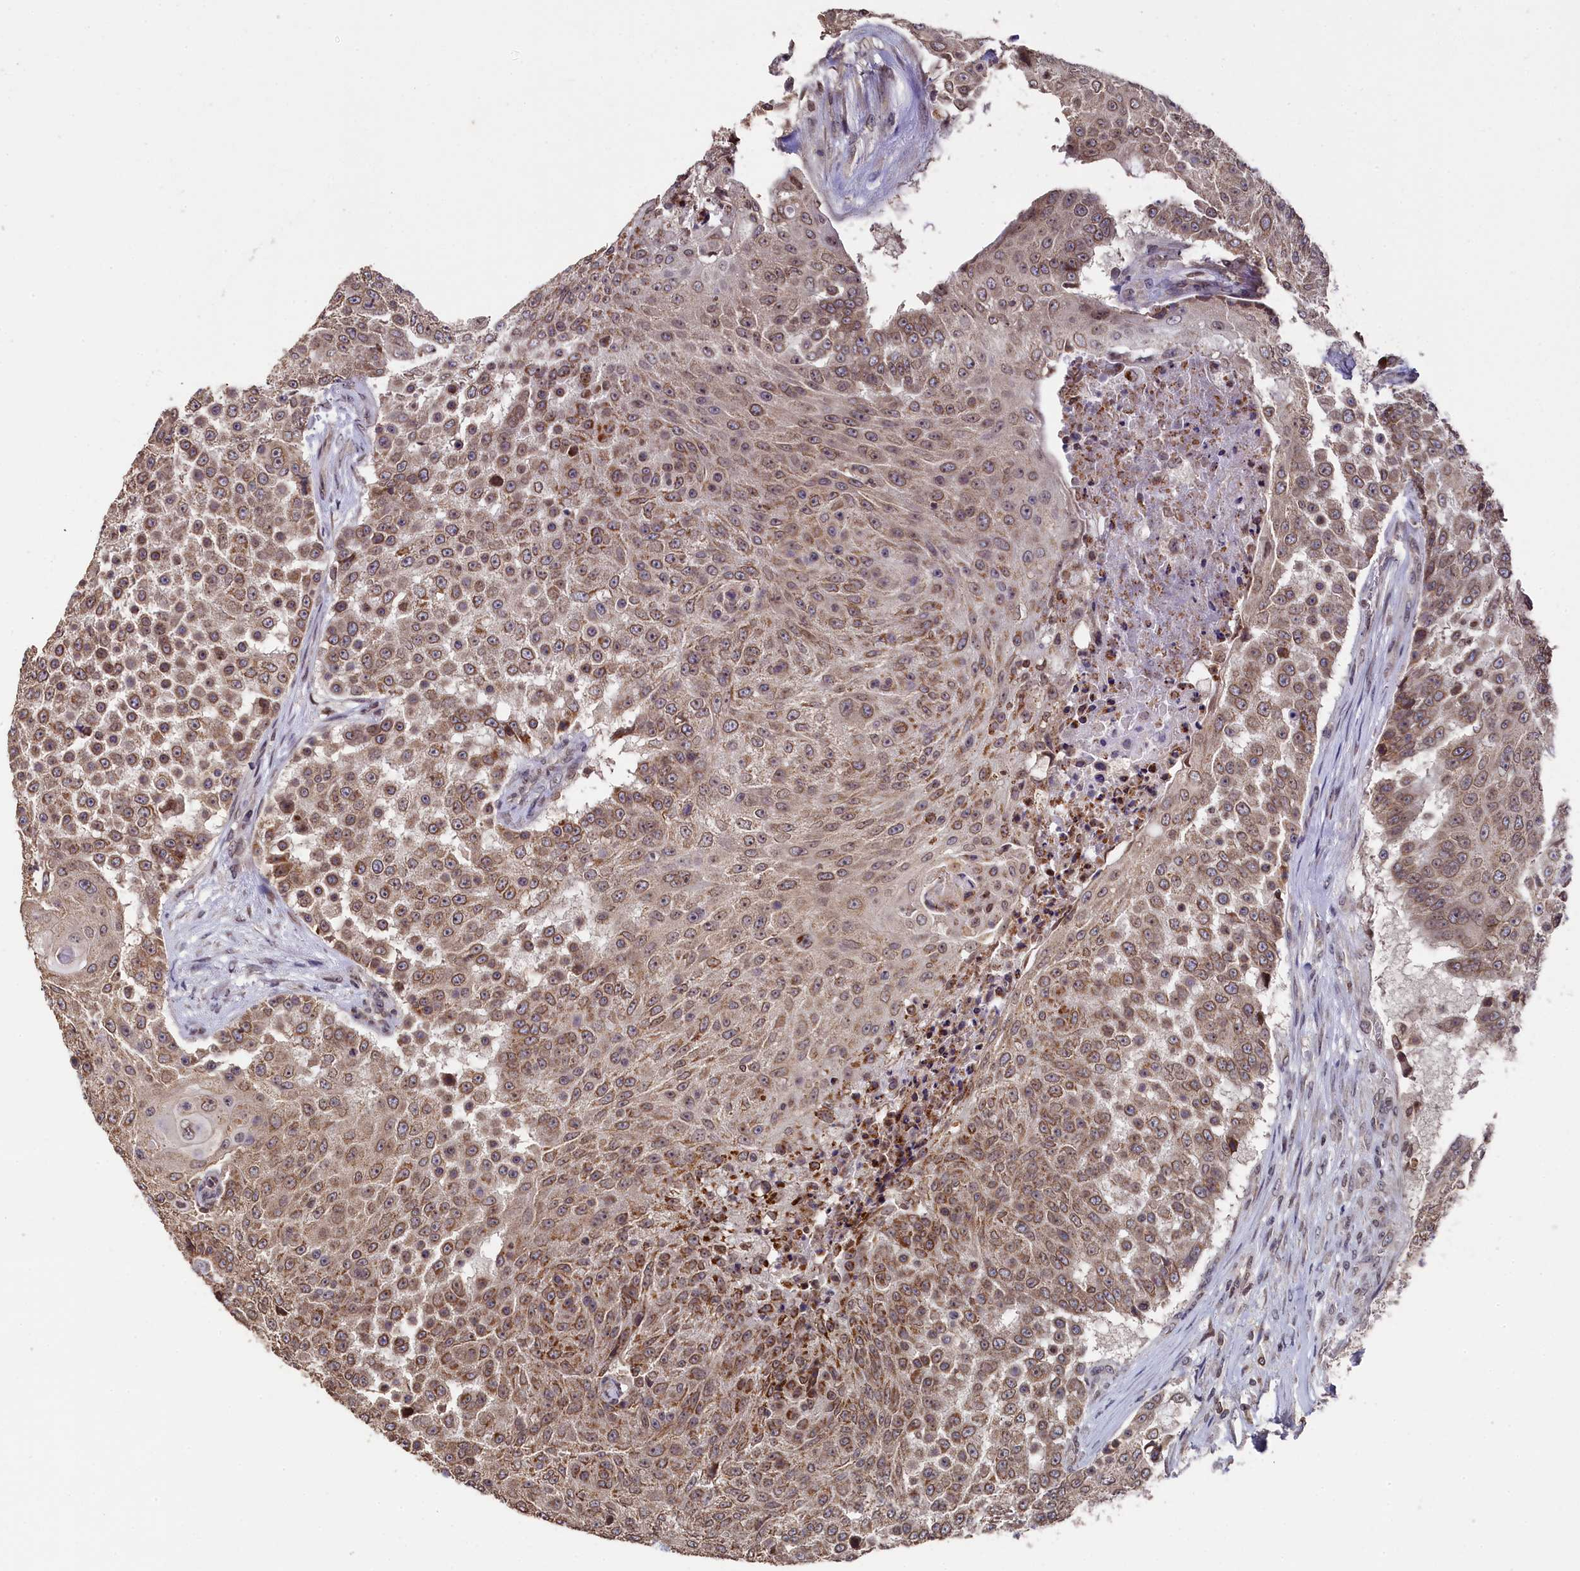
{"staining": {"intensity": "moderate", "quantity": ">75%", "location": "cytoplasmic/membranous,nuclear"}, "tissue": "urothelial cancer", "cell_type": "Tumor cells", "image_type": "cancer", "snomed": [{"axis": "morphology", "description": "Urothelial carcinoma, High grade"}, {"axis": "topography", "description": "Urinary bladder"}], "caption": "This histopathology image shows immunohistochemistry staining of human urothelial cancer, with medium moderate cytoplasmic/membranous and nuclear staining in about >75% of tumor cells.", "gene": "ANKEF1", "patient": {"sex": "female", "age": 63}}